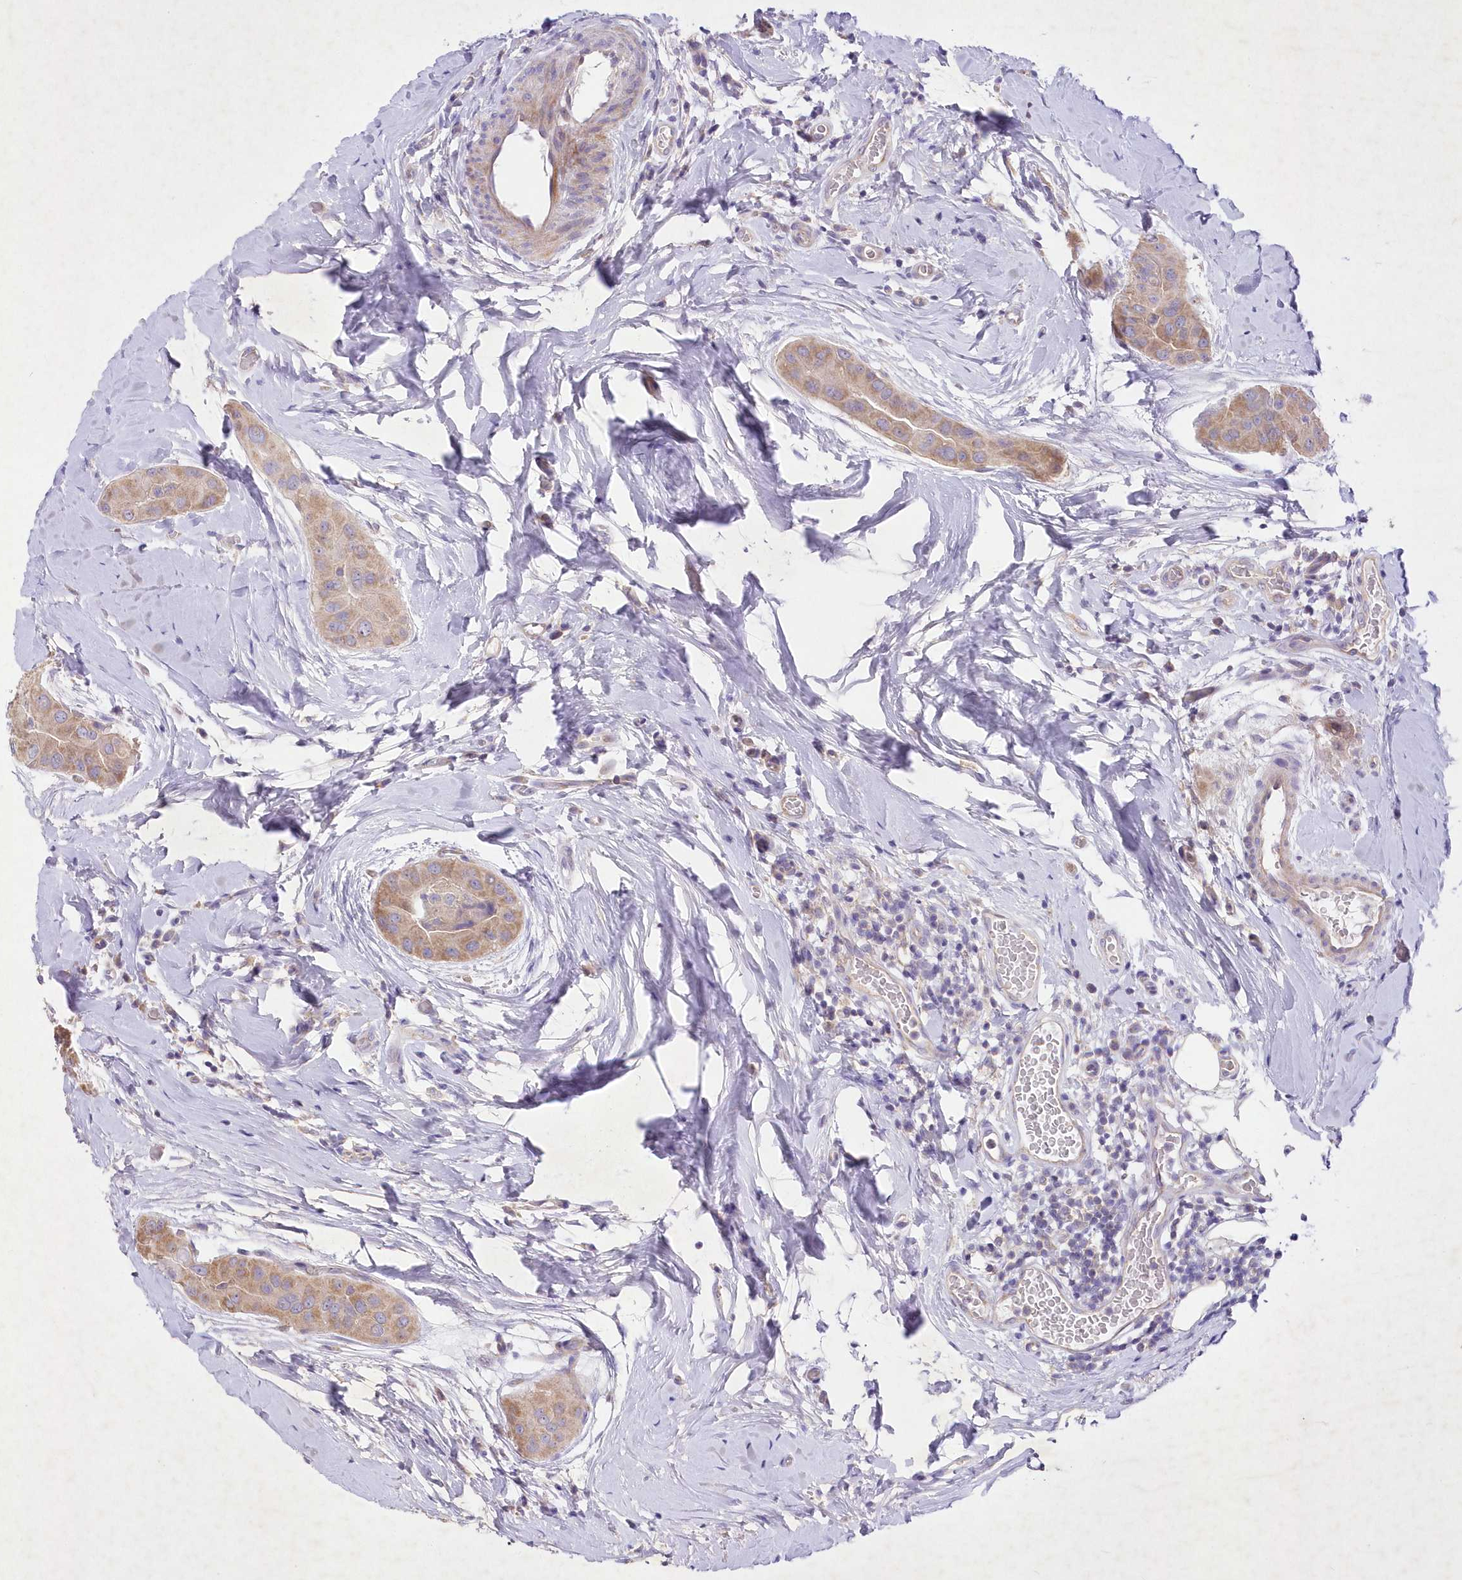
{"staining": {"intensity": "weak", "quantity": ">75%", "location": "cytoplasmic/membranous"}, "tissue": "thyroid cancer", "cell_type": "Tumor cells", "image_type": "cancer", "snomed": [{"axis": "morphology", "description": "Papillary adenocarcinoma, NOS"}, {"axis": "topography", "description": "Thyroid gland"}], "caption": "Immunohistochemistry (IHC) (DAB (3,3'-diaminobenzidine)) staining of thyroid papillary adenocarcinoma exhibits weak cytoplasmic/membranous protein expression in approximately >75% of tumor cells. (DAB = brown stain, brightfield microscopy at high magnification).", "gene": "ITSN2", "patient": {"sex": "male", "age": 33}}